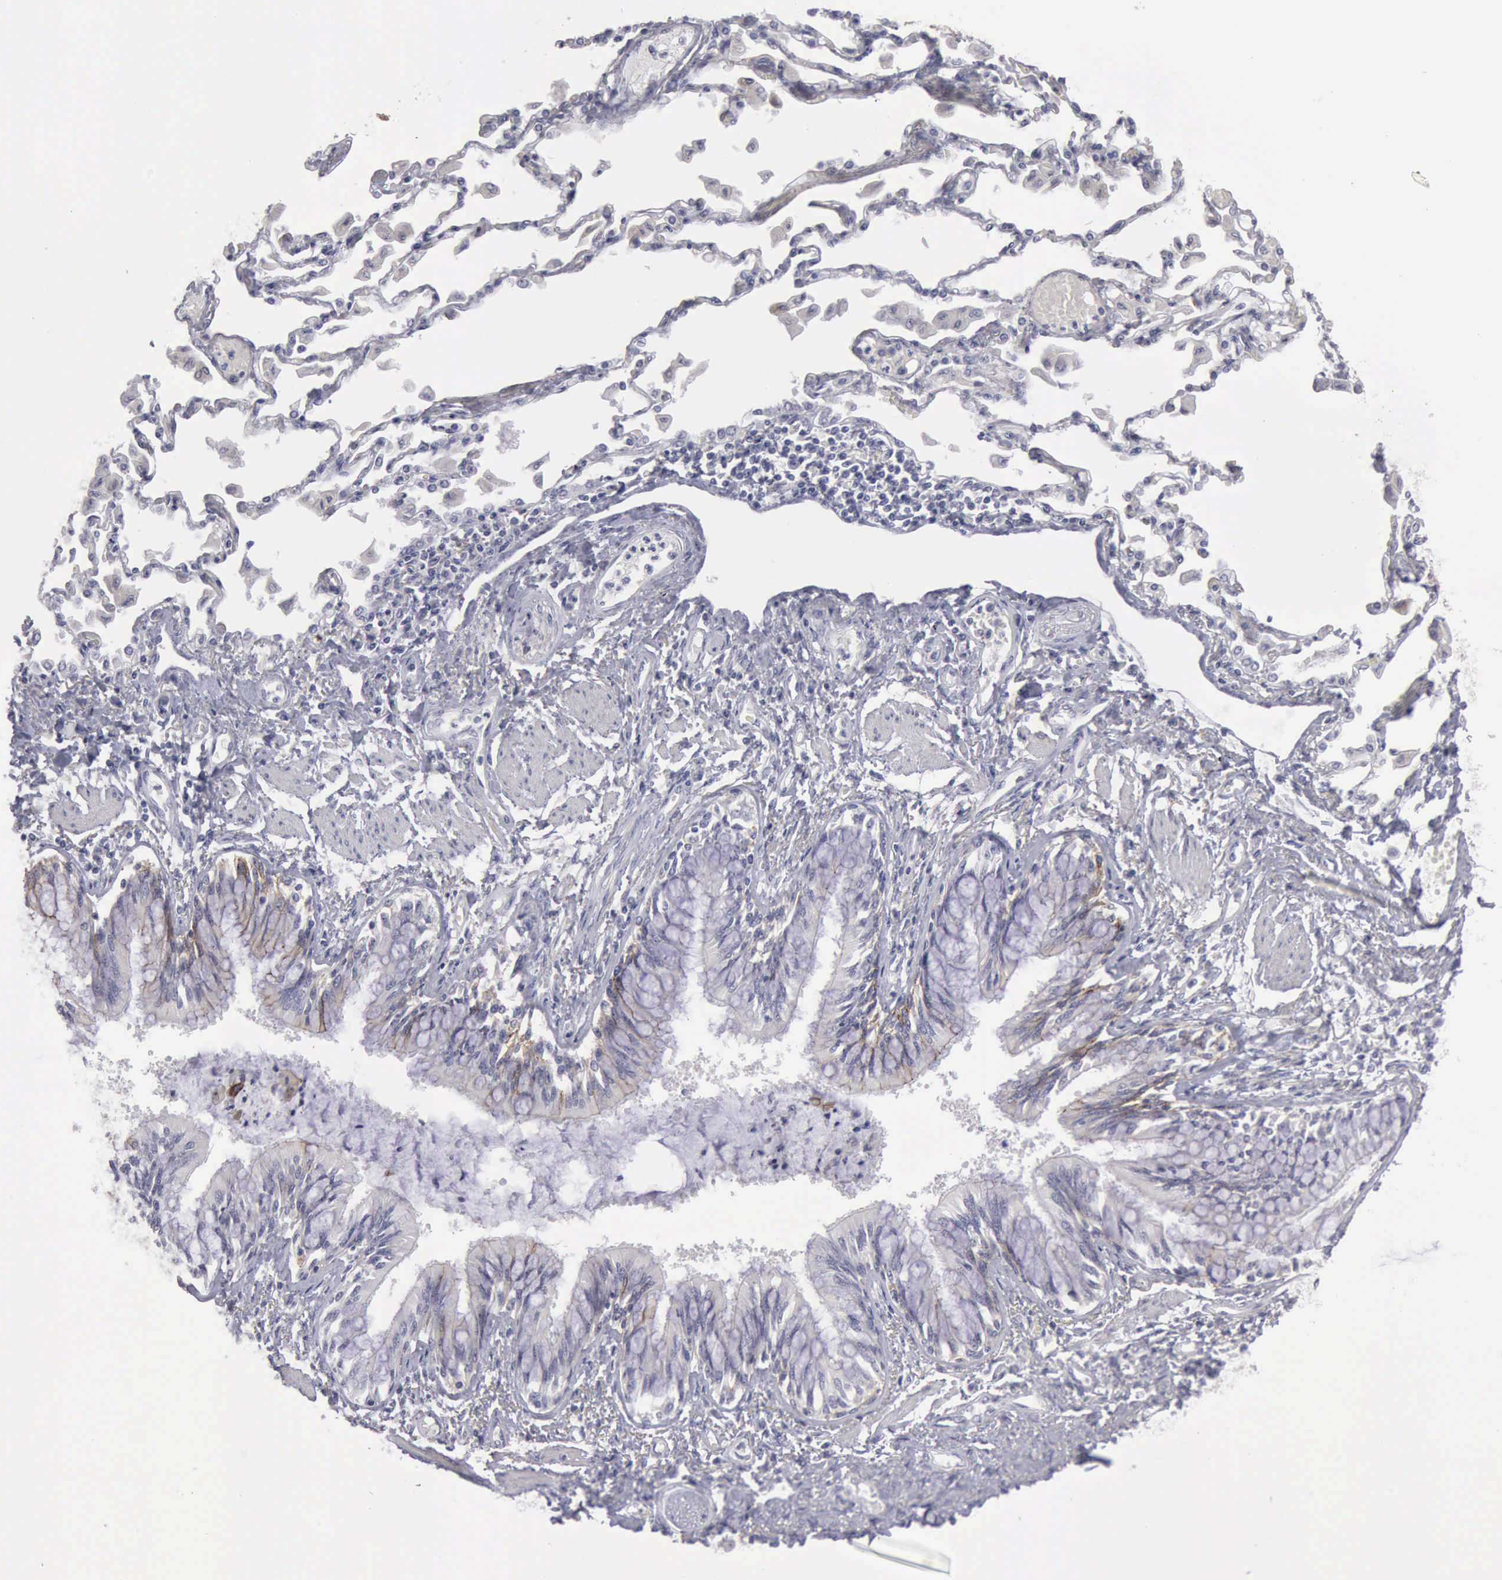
{"staining": {"intensity": "negative", "quantity": "none", "location": "none"}, "tissue": "adipose tissue", "cell_type": "Adipocytes", "image_type": "normal", "snomed": [{"axis": "morphology", "description": "Normal tissue, NOS"}, {"axis": "morphology", "description": "Adenocarcinoma, NOS"}, {"axis": "topography", "description": "Cartilage tissue"}, {"axis": "topography", "description": "Lung"}], "caption": "Immunohistochemical staining of benign adipose tissue reveals no significant expression in adipocytes.", "gene": "CDH2", "patient": {"sex": "female", "age": 67}}